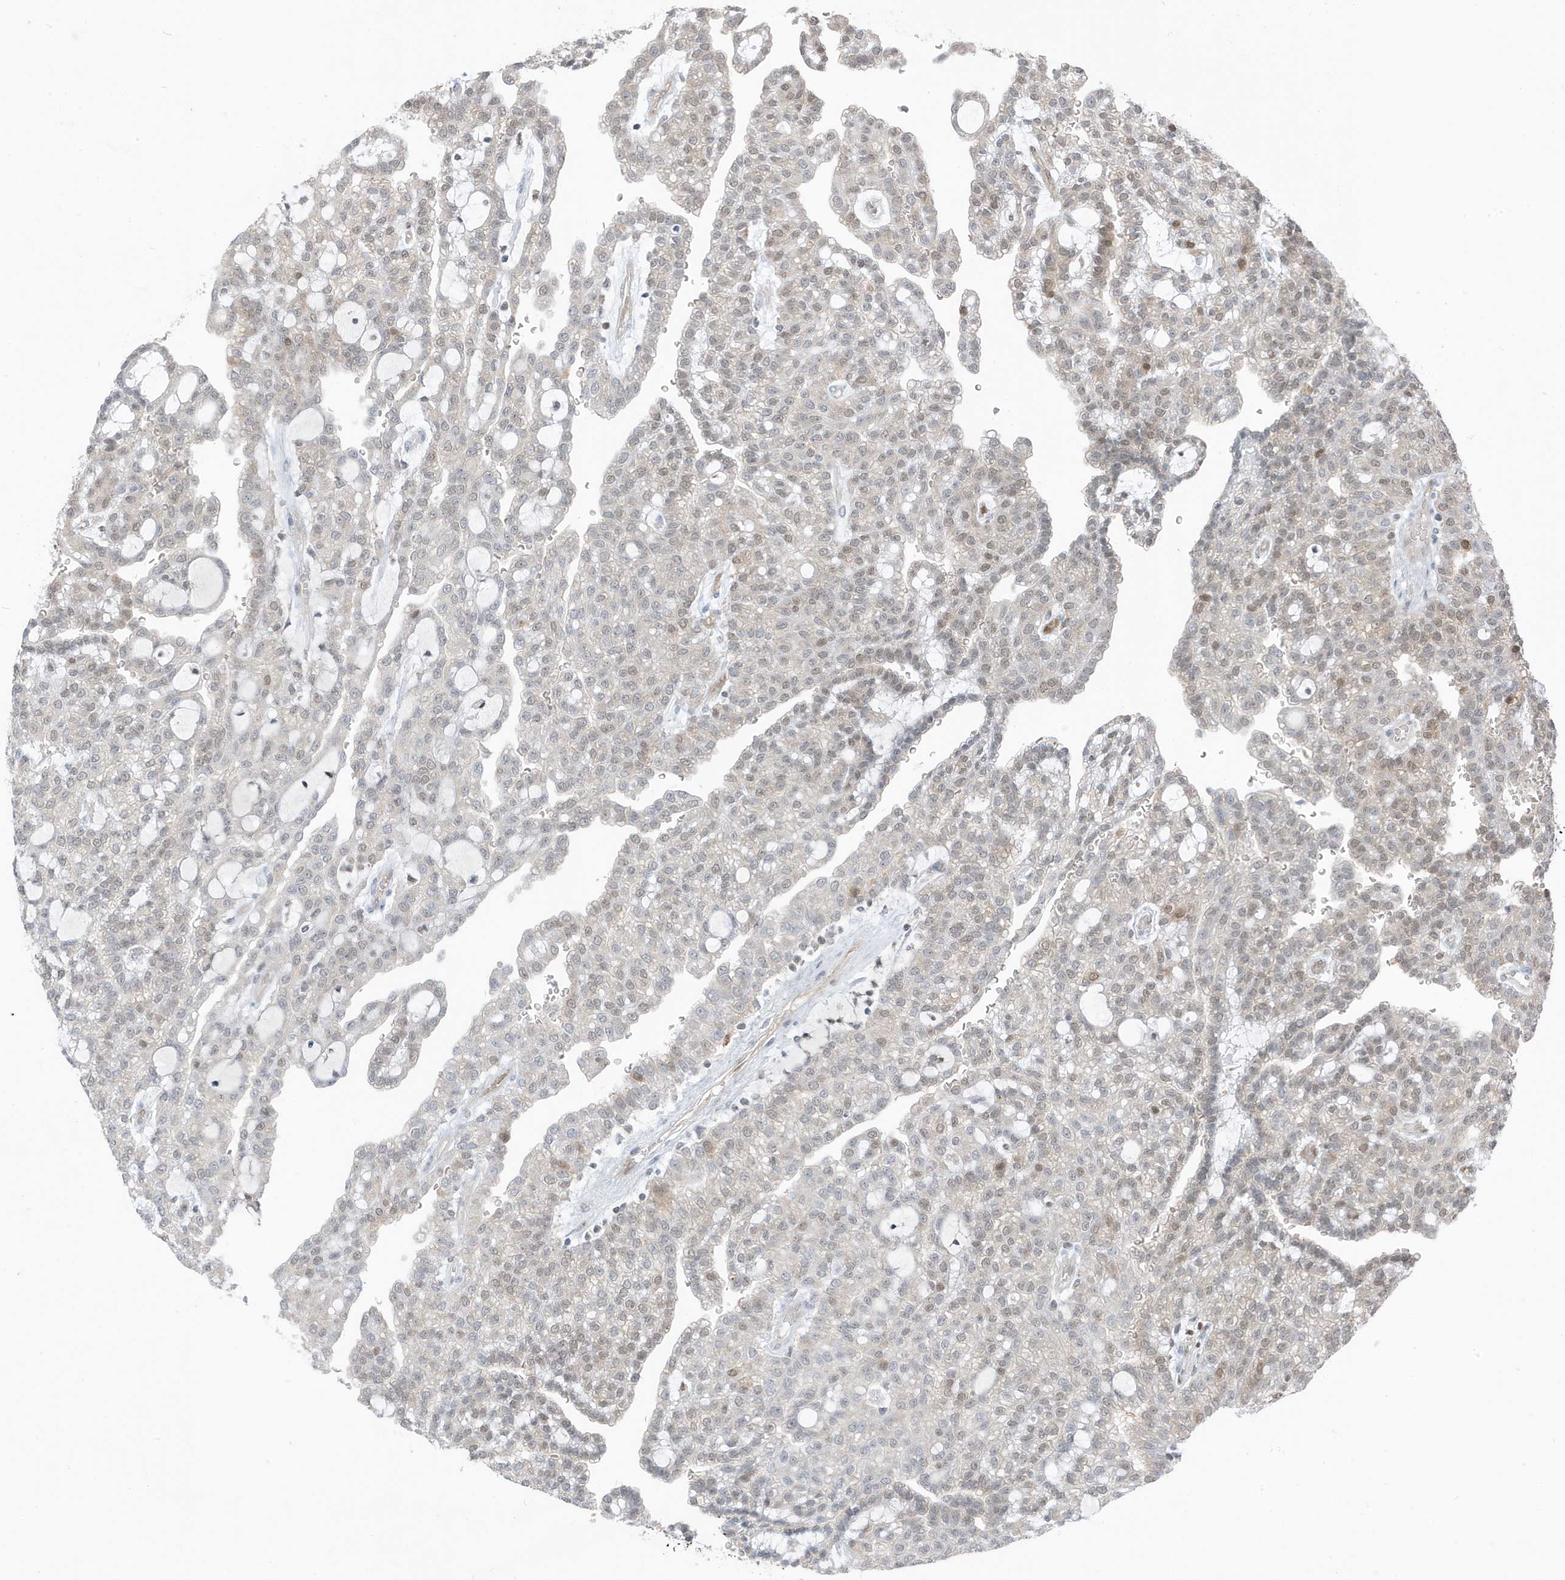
{"staining": {"intensity": "weak", "quantity": "25%-75%", "location": "nuclear"}, "tissue": "renal cancer", "cell_type": "Tumor cells", "image_type": "cancer", "snomed": [{"axis": "morphology", "description": "Adenocarcinoma, NOS"}, {"axis": "topography", "description": "Kidney"}], "caption": "Human renal cancer stained with a protein marker exhibits weak staining in tumor cells.", "gene": "NCOA7", "patient": {"sex": "male", "age": 63}}